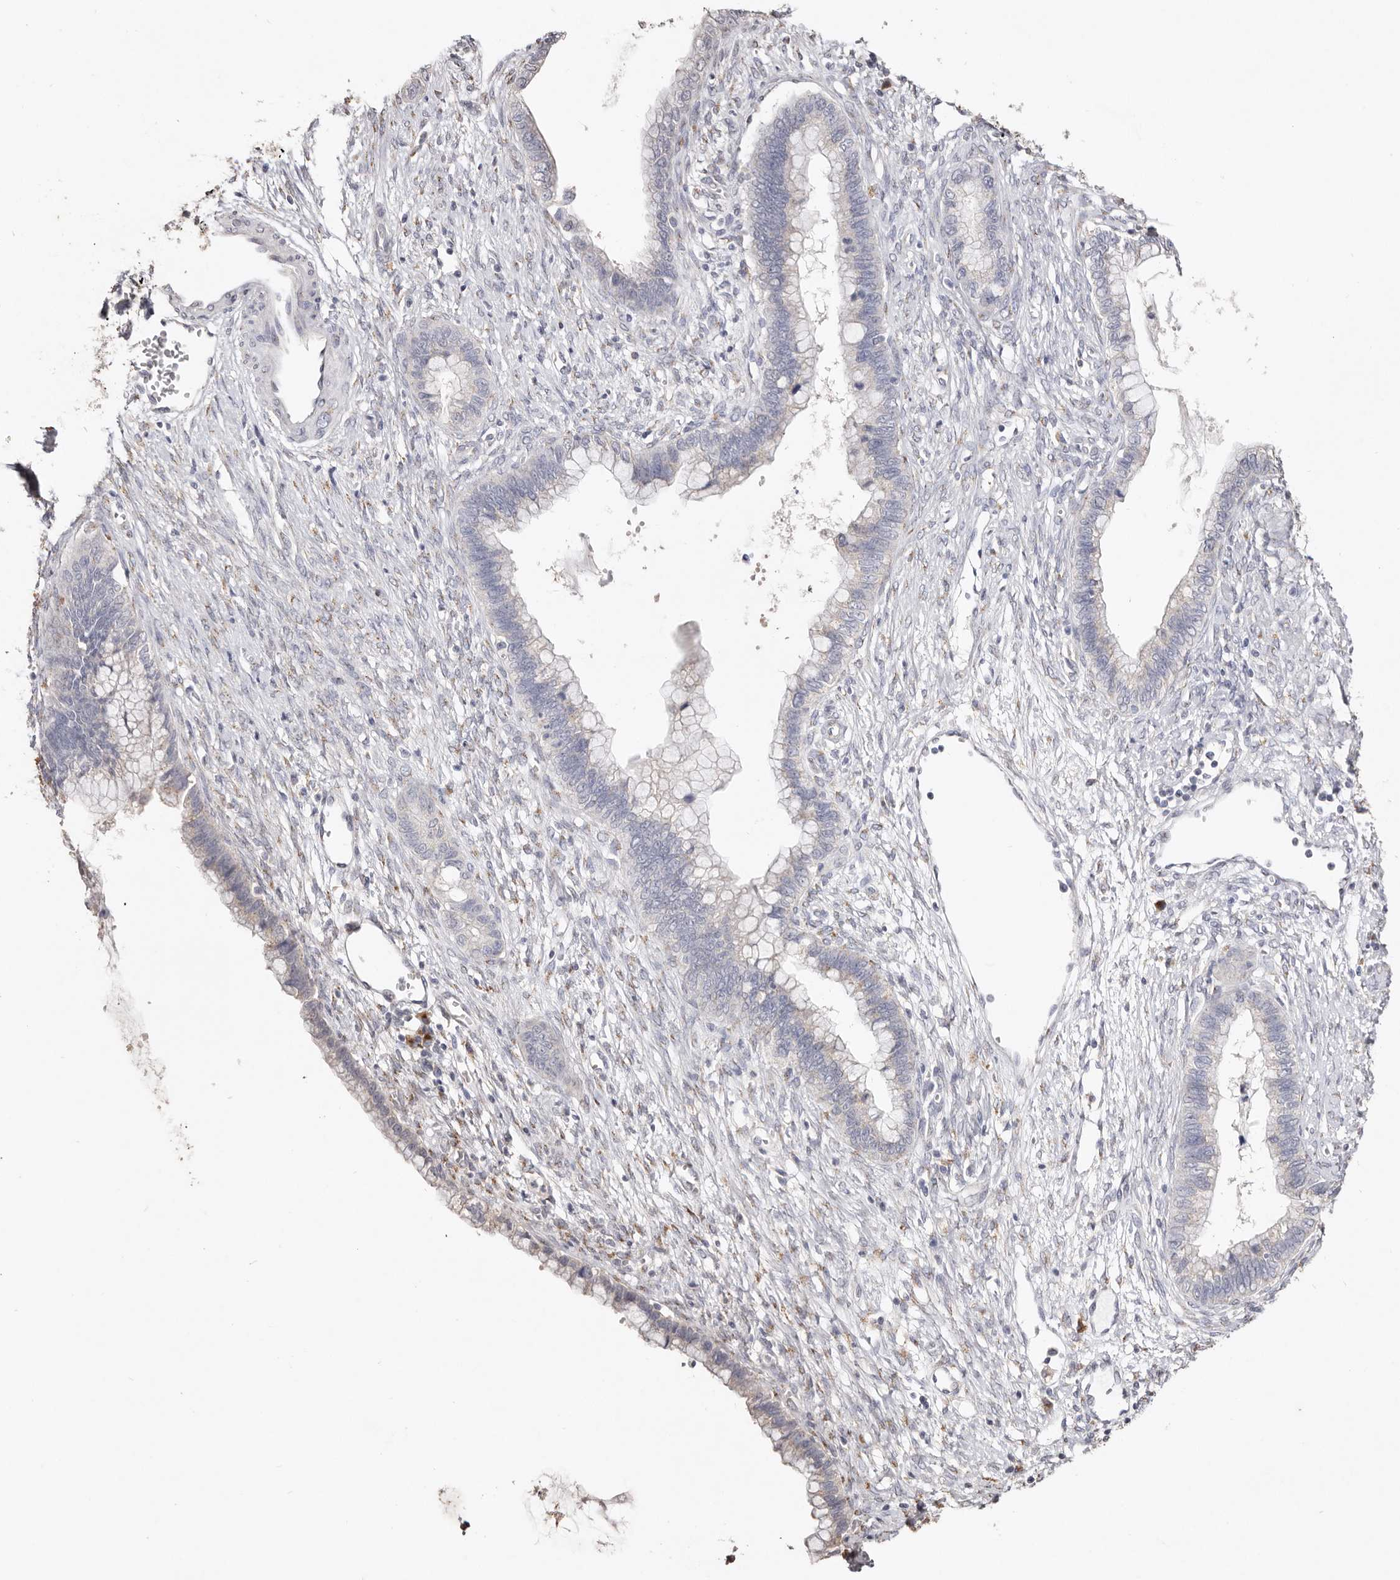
{"staining": {"intensity": "negative", "quantity": "none", "location": "none"}, "tissue": "cervical cancer", "cell_type": "Tumor cells", "image_type": "cancer", "snomed": [{"axis": "morphology", "description": "Adenocarcinoma, NOS"}, {"axis": "topography", "description": "Cervix"}], "caption": "Protein analysis of adenocarcinoma (cervical) shows no significant expression in tumor cells.", "gene": "LGALS7B", "patient": {"sex": "female", "age": 44}}